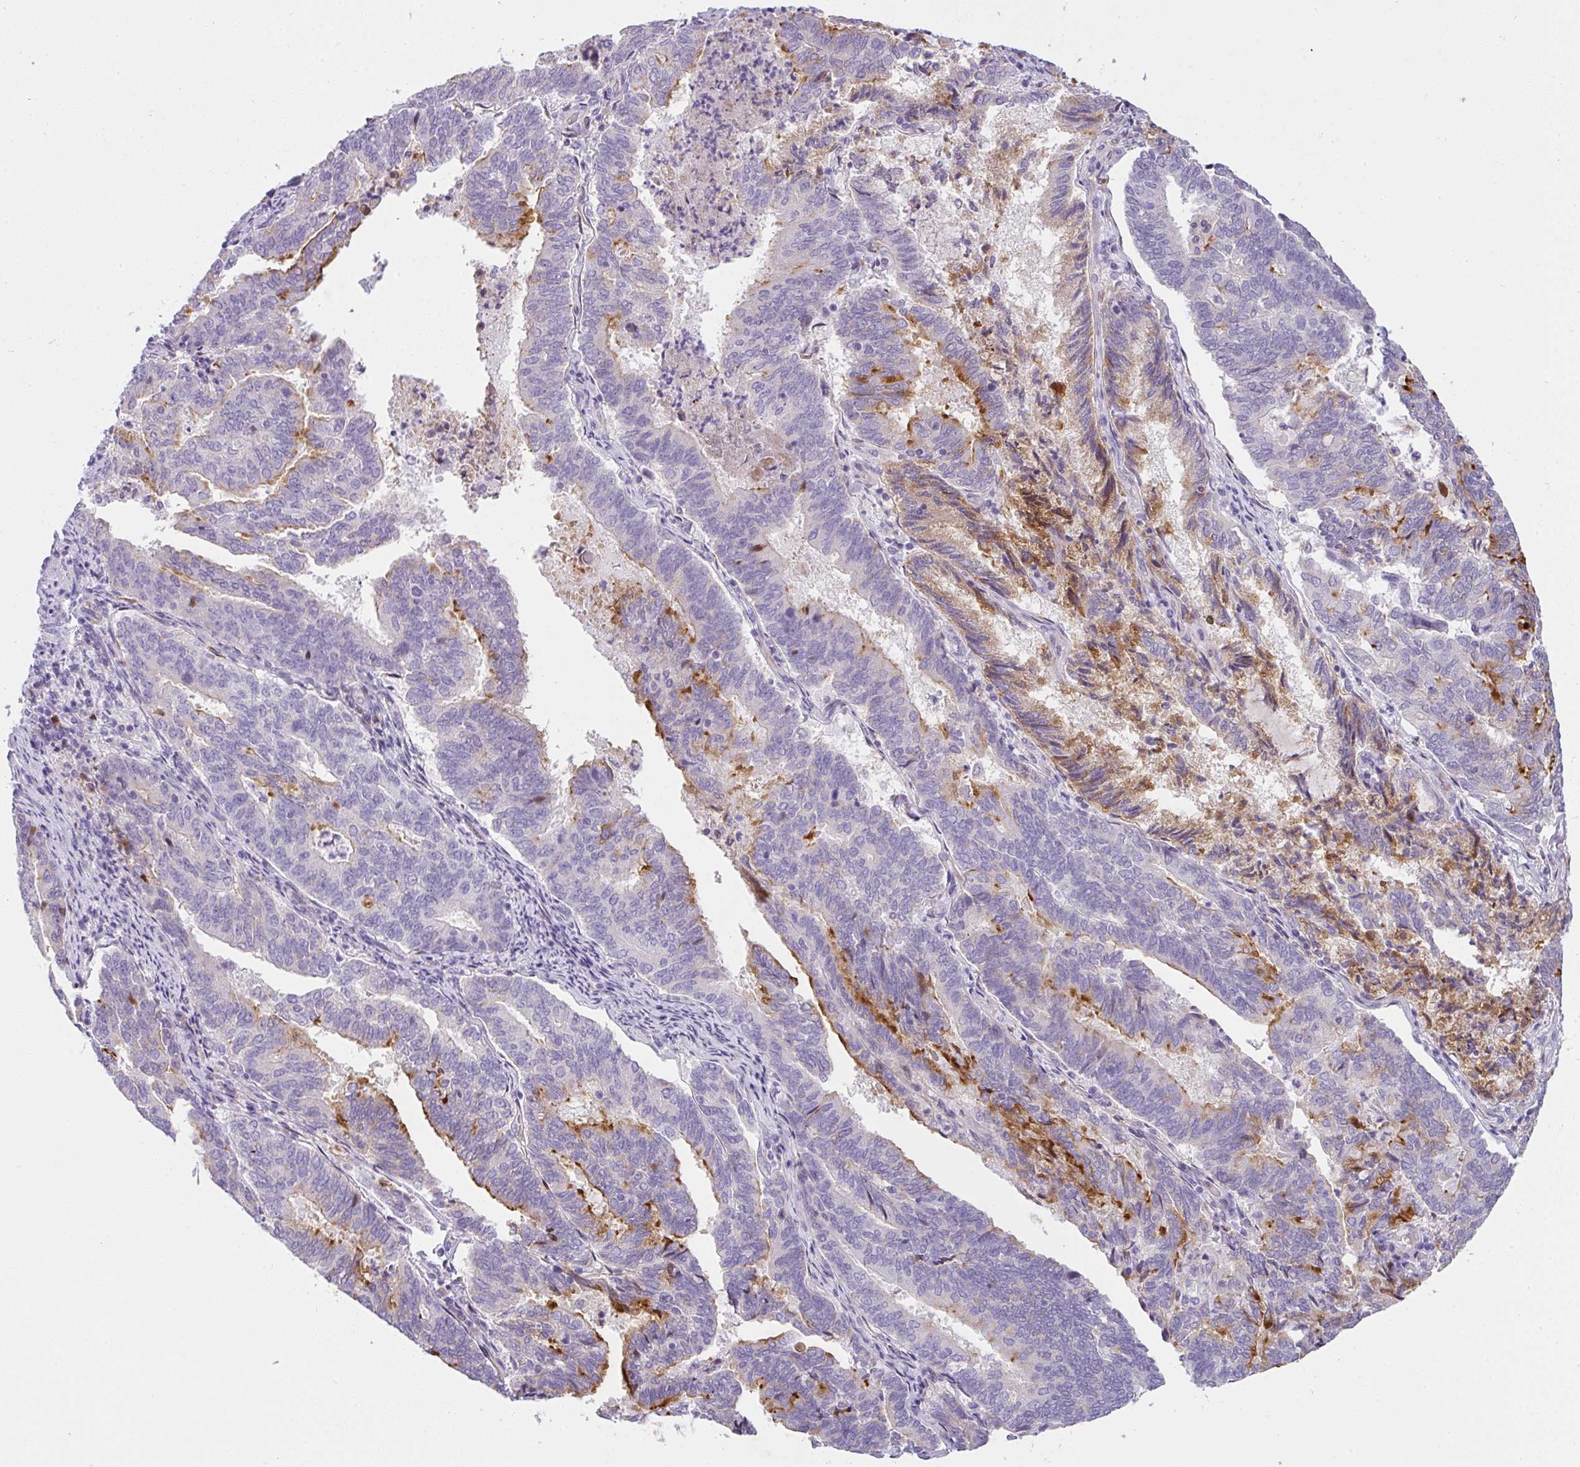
{"staining": {"intensity": "moderate", "quantity": "<25%", "location": "cytoplasmic/membranous"}, "tissue": "endometrial cancer", "cell_type": "Tumor cells", "image_type": "cancer", "snomed": [{"axis": "morphology", "description": "Adenocarcinoma, NOS"}, {"axis": "topography", "description": "Endometrium"}], "caption": "Protein expression by immunohistochemistry (IHC) displays moderate cytoplasmic/membranous staining in about <25% of tumor cells in adenocarcinoma (endometrial). The staining was performed using DAB (3,3'-diaminobenzidine) to visualize the protein expression in brown, while the nuclei were stained in blue with hematoxylin (Magnification: 20x).", "gene": "COX7B", "patient": {"sex": "female", "age": 80}}